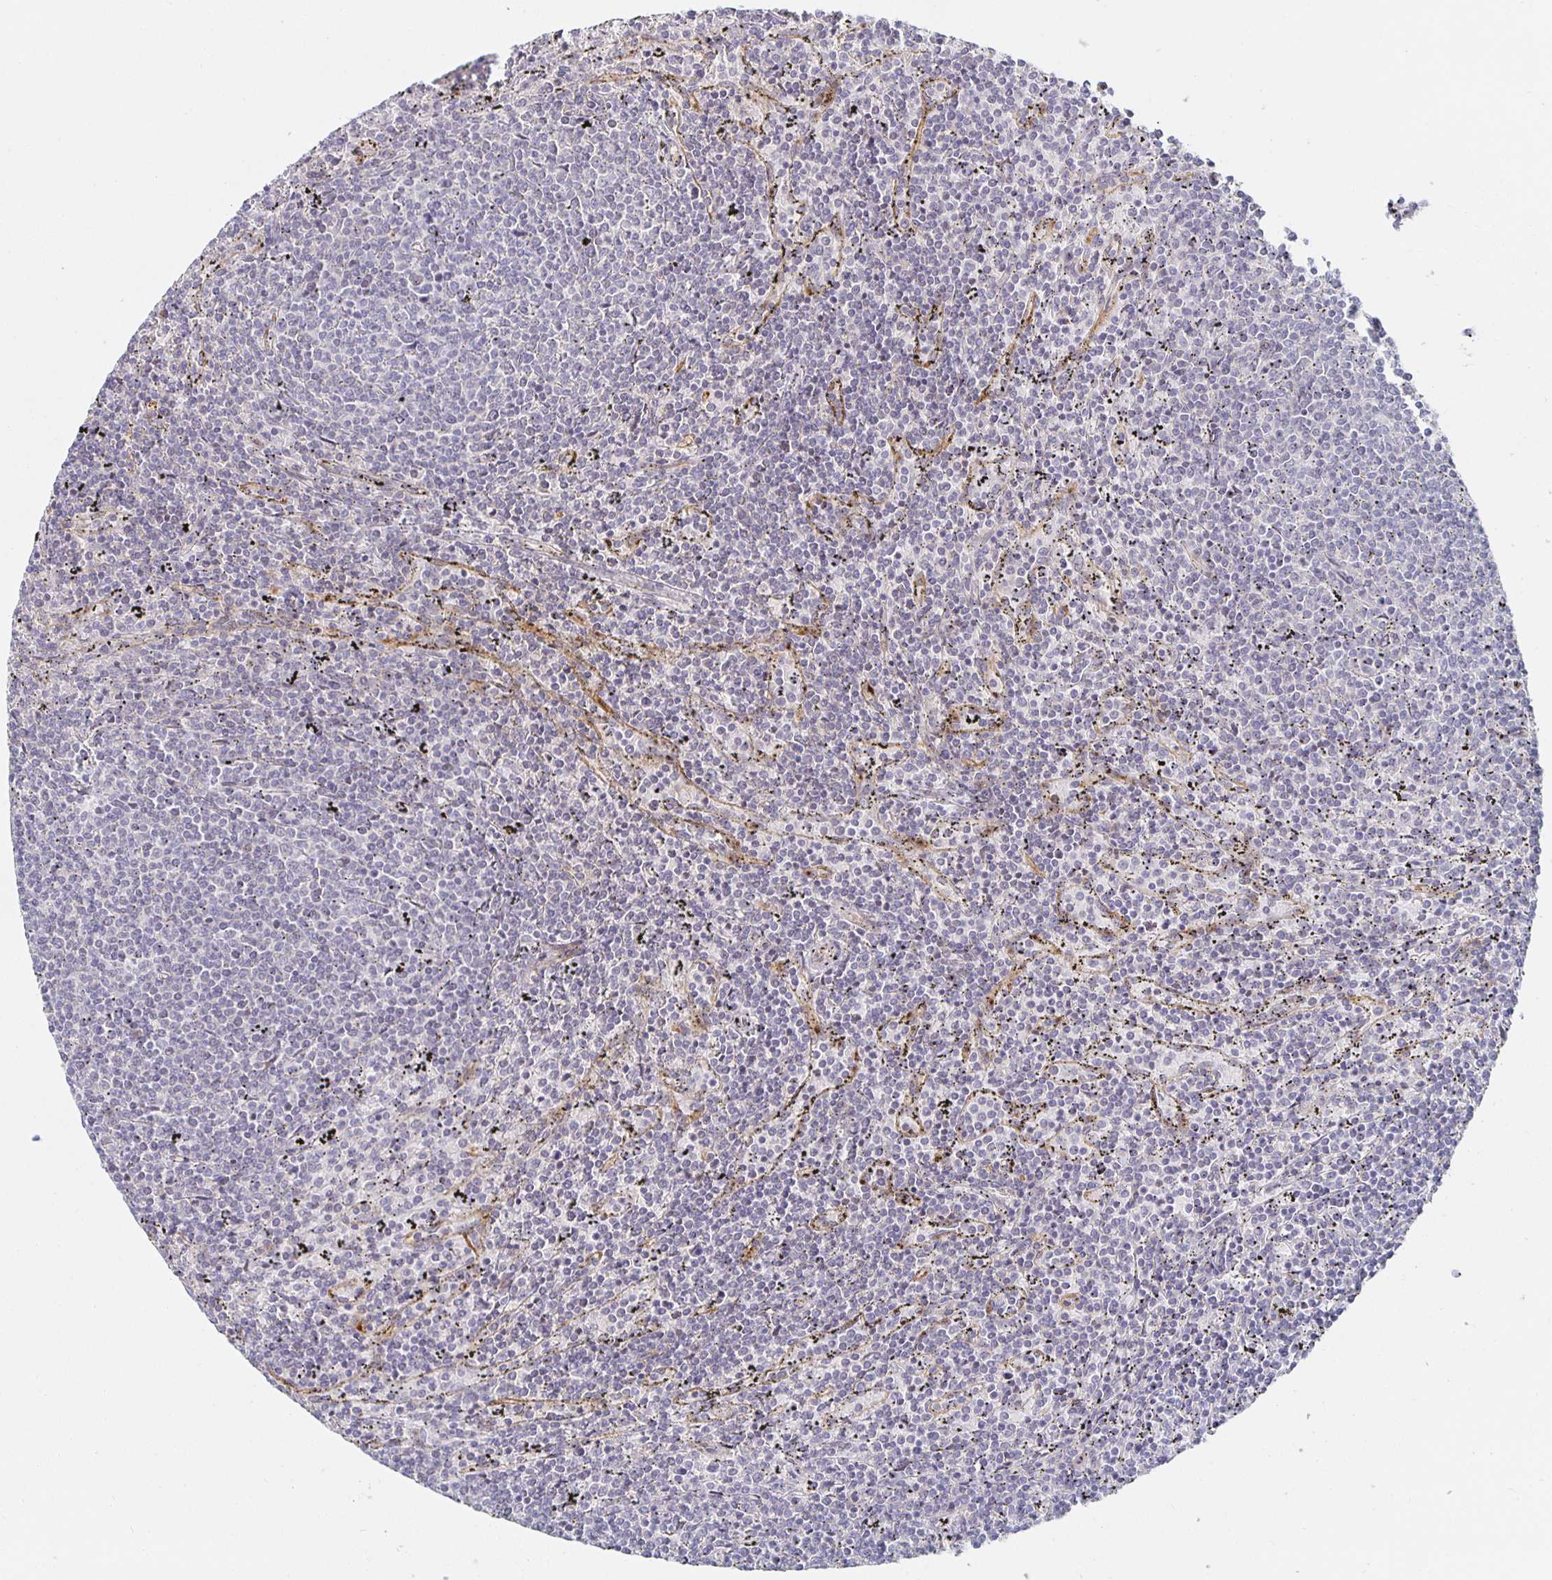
{"staining": {"intensity": "negative", "quantity": "none", "location": "none"}, "tissue": "lymphoma", "cell_type": "Tumor cells", "image_type": "cancer", "snomed": [{"axis": "morphology", "description": "Malignant lymphoma, non-Hodgkin's type, Low grade"}, {"axis": "topography", "description": "Spleen"}], "caption": "This is an IHC photomicrograph of low-grade malignant lymphoma, non-Hodgkin's type. There is no positivity in tumor cells.", "gene": "S100G", "patient": {"sex": "female", "age": 50}}